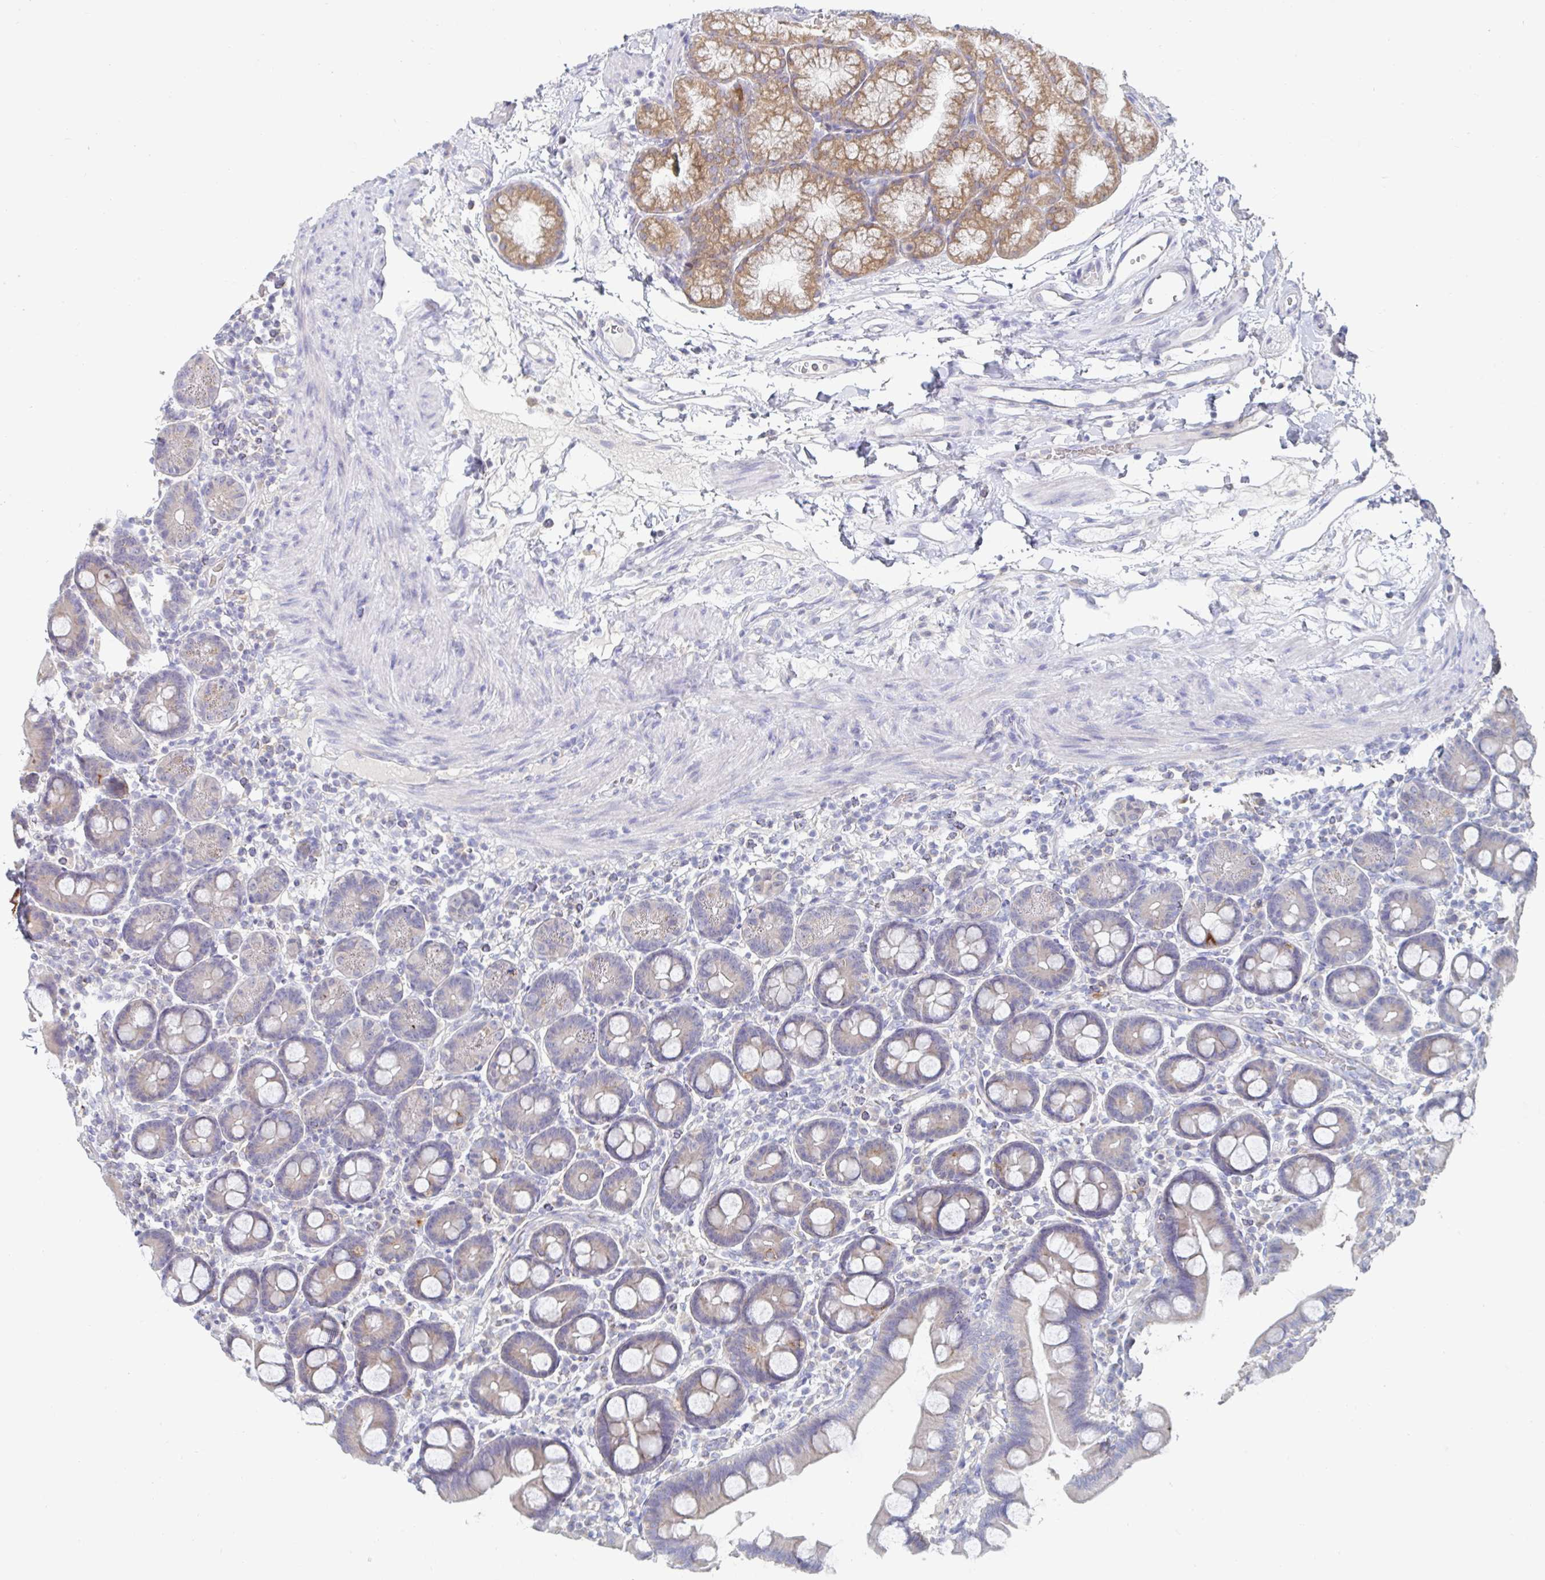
{"staining": {"intensity": "moderate", "quantity": "<25%", "location": "cytoplasmic/membranous"}, "tissue": "duodenum", "cell_type": "Glandular cells", "image_type": "normal", "snomed": [{"axis": "morphology", "description": "Normal tissue, NOS"}, {"axis": "topography", "description": "Duodenum"}], "caption": "Immunohistochemical staining of unremarkable duodenum reveals moderate cytoplasmic/membranous protein staining in approximately <25% of glandular cells.", "gene": "SPPL3", "patient": {"sex": "male", "age": 59}}